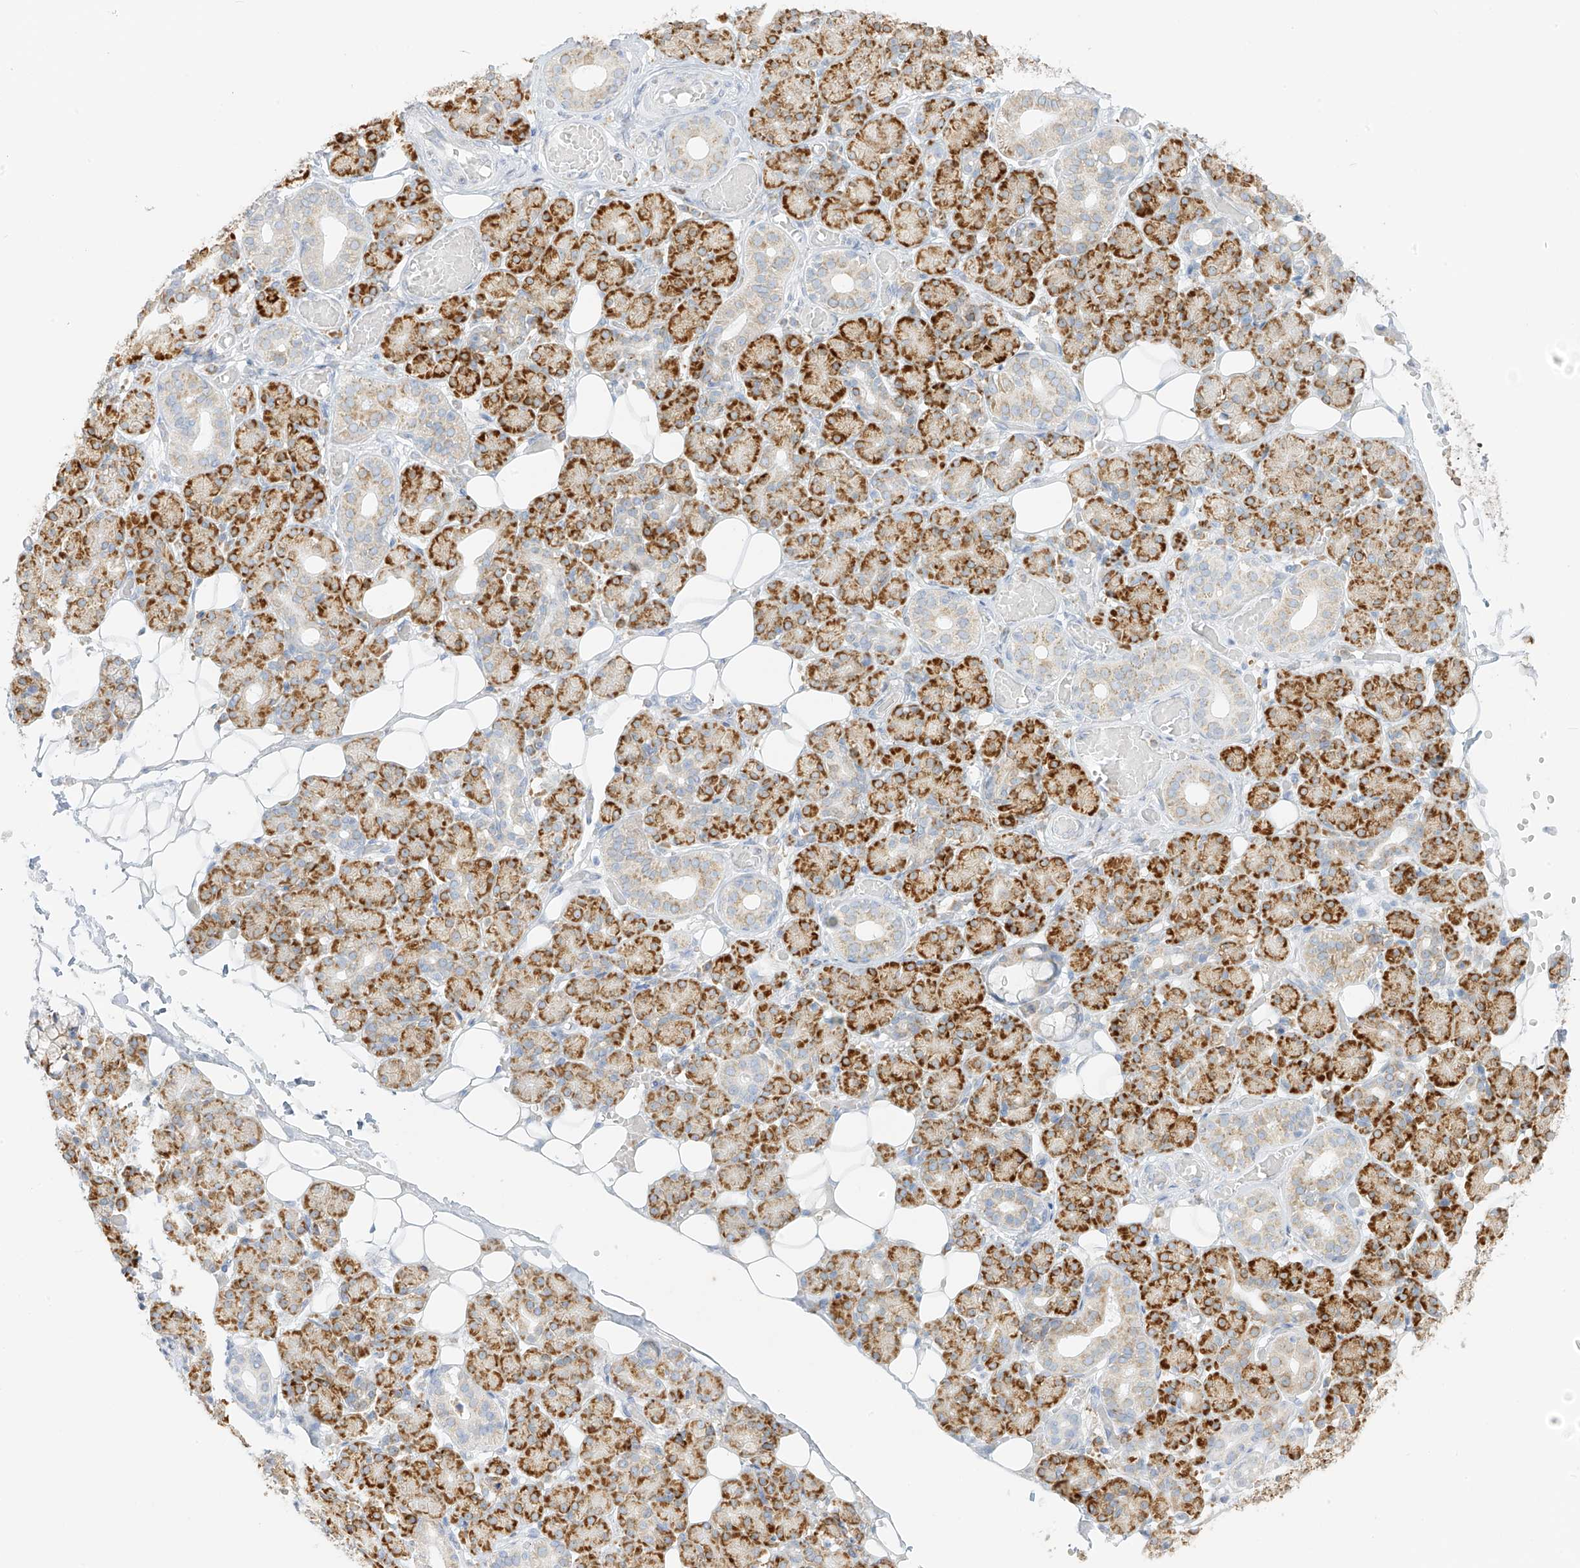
{"staining": {"intensity": "moderate", "quantity": ">75%", "location": "cytoplasmic/membranous"}, "tissue": "salivary gland", "cell_type": "Glandular cells", "image_type": "normal", "snomed": [{"axis": "morphology", "description": "Normal tissue, NOS"}, {"axis": "topography", "description": "Salivary gland"}], "caption": "Salivary gland stained with IHC displays moderate cytoplasmic/membranous staining in about >75% of glandular cells. The staining is performed using DAB brown chromogen to label protein expression. The nuclei are counter-stained blue using hematoxylin.", "gene": "LRRC59", "patient": {"sex": "male", "age": 63}}